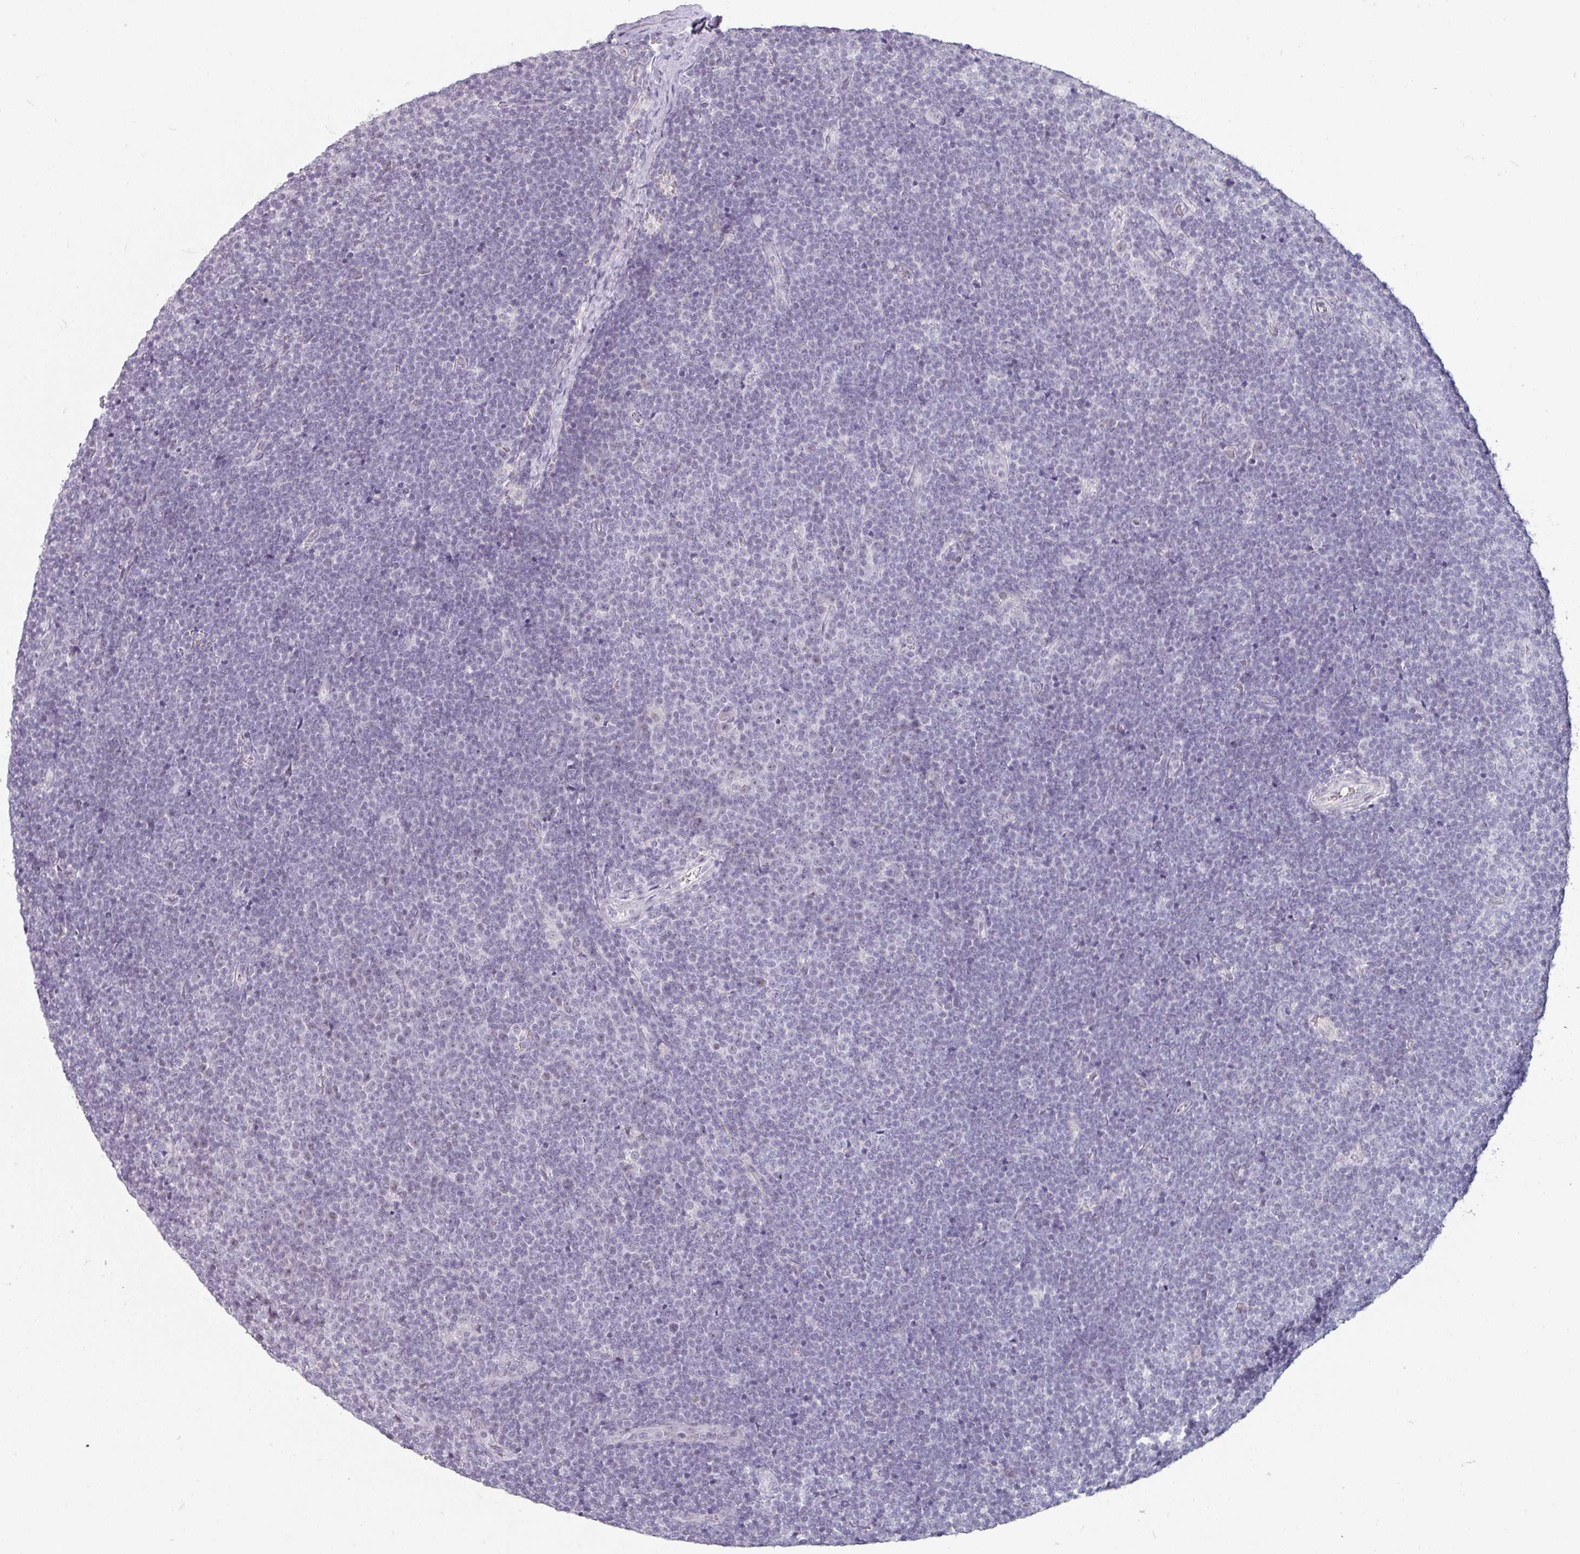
{"staining": {"intensity": "negative", "quantity": "none", "location": "none"}, "tissue": "lymphoma", "cell_type": "Tumor cells", "image_type": "cancer", "snomed": [{"axis": "morphology", "description": "Malignant lymphoma, non-Hodgkin's type, Low grade"}, {"axis": "topography", "description": "Lymph node"}], "caption": "A histopathology image of malignant lymphoma, non-Hodgkin's type (low-grade) stained for a protein reveals no brown staining in tumor cells.", "gene": "SPRR1A", "patient": {"sex": "male", "age": 48}}